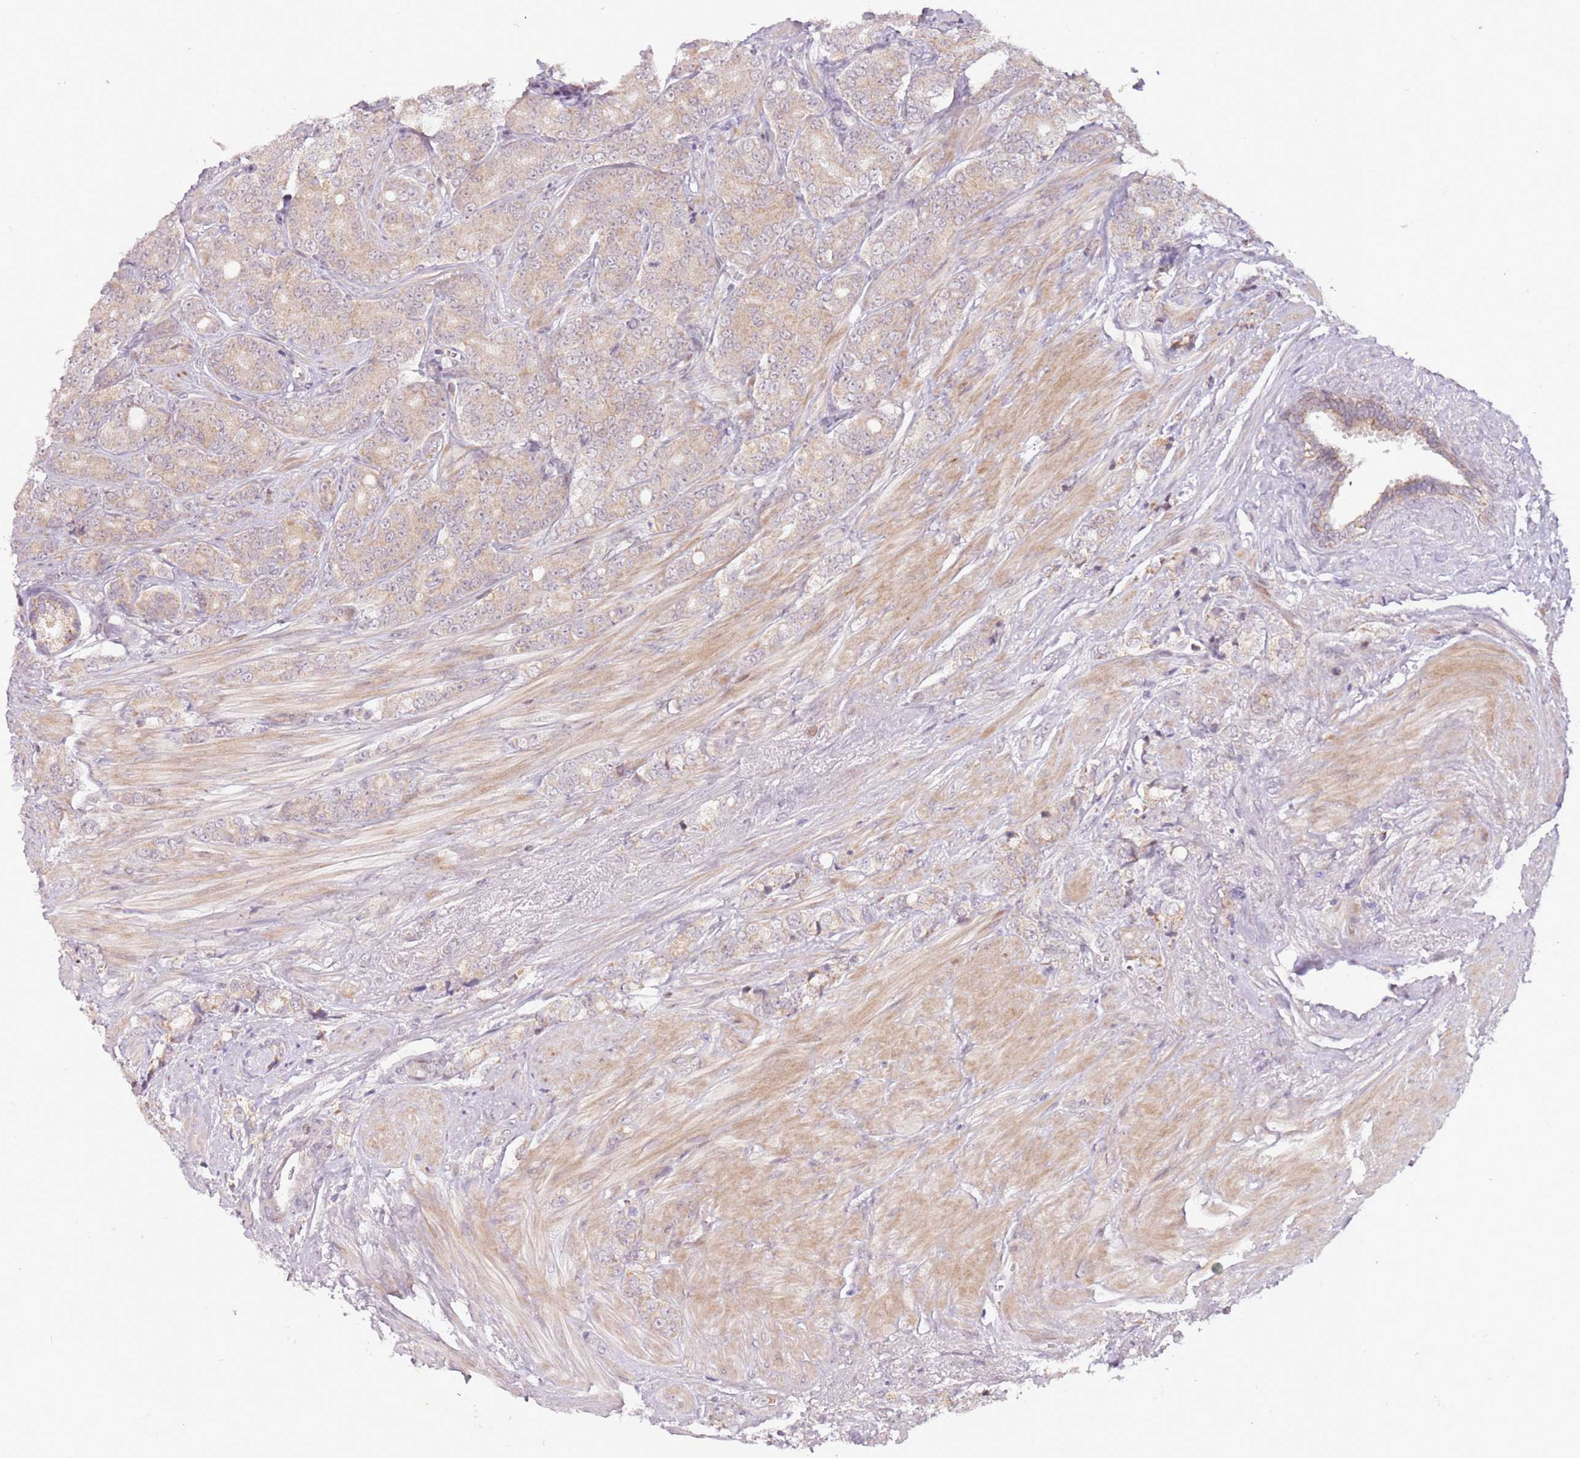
{"staining": {"intensity": "weak", "quantity": ">75%", "location": "cytoplasmic/membranous"}, "tissue": "prostate cancer", "cell_type": "Tumor cells", "image_type": "cancer", "snomed": [{"axis": "morphology", "description": "Adenocarcinoma, High grade"}, {"axis": "topography", "description": "Prostate"}], "caption": "Prostate cancer was stained to show a protein in brown. There is low levels of weak cytoplasmic/membranous positivity in about >75% of tumor cells.", "gene": "MLLT11", "patient": {"sex": "male", "age": 62}}